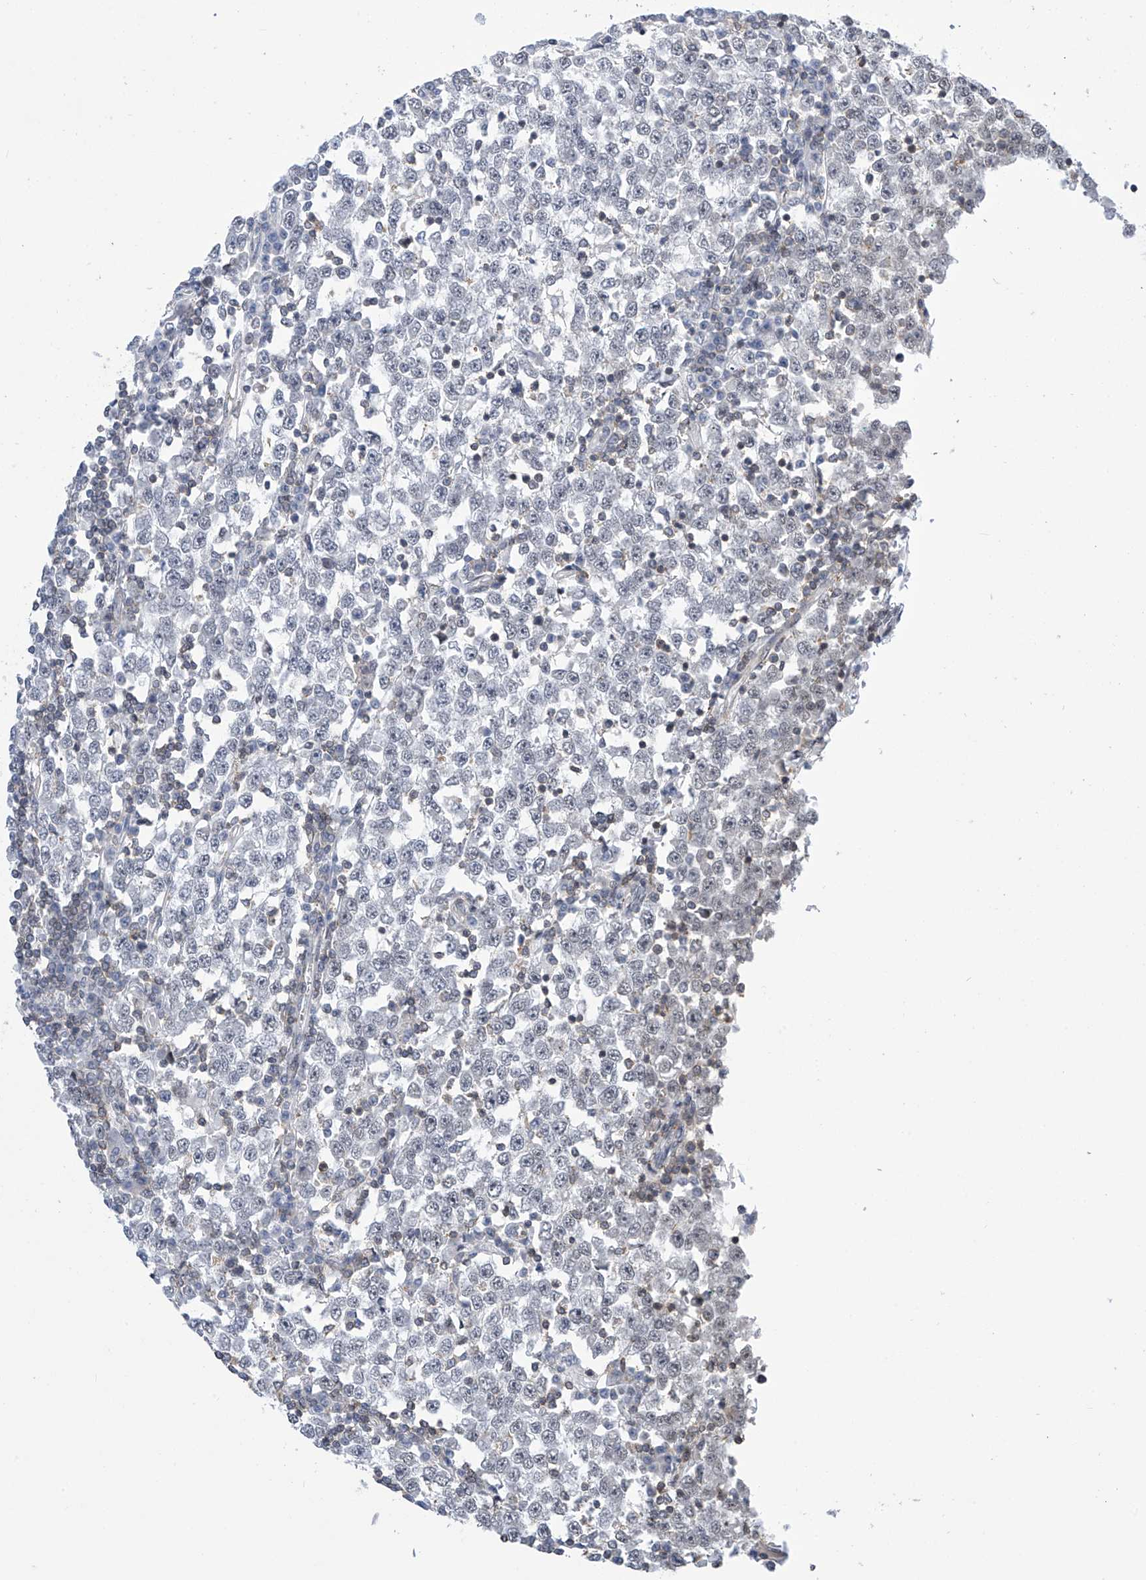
{"staining": {"intensity": "negative", "quantity": "none", "location": "none"}, "tissue": "testis cancer", "cell_type": "Tumor cells", "image_type": "cancer", "snomed": [{"axis": "morphology", "description": "Seminoma, NOS"}, {"axis": "topography", "description": "Testis"}], "caption": "High magnification brightfield microscopy of testis cancer stained with DAB (3,3'-diaminobenzidine) (brown) and counterstained with hematoxylin (blue): tumor cells show no significant expression.", "gene": "MSL3", "patient": {"sex": "male", "age": 65}}